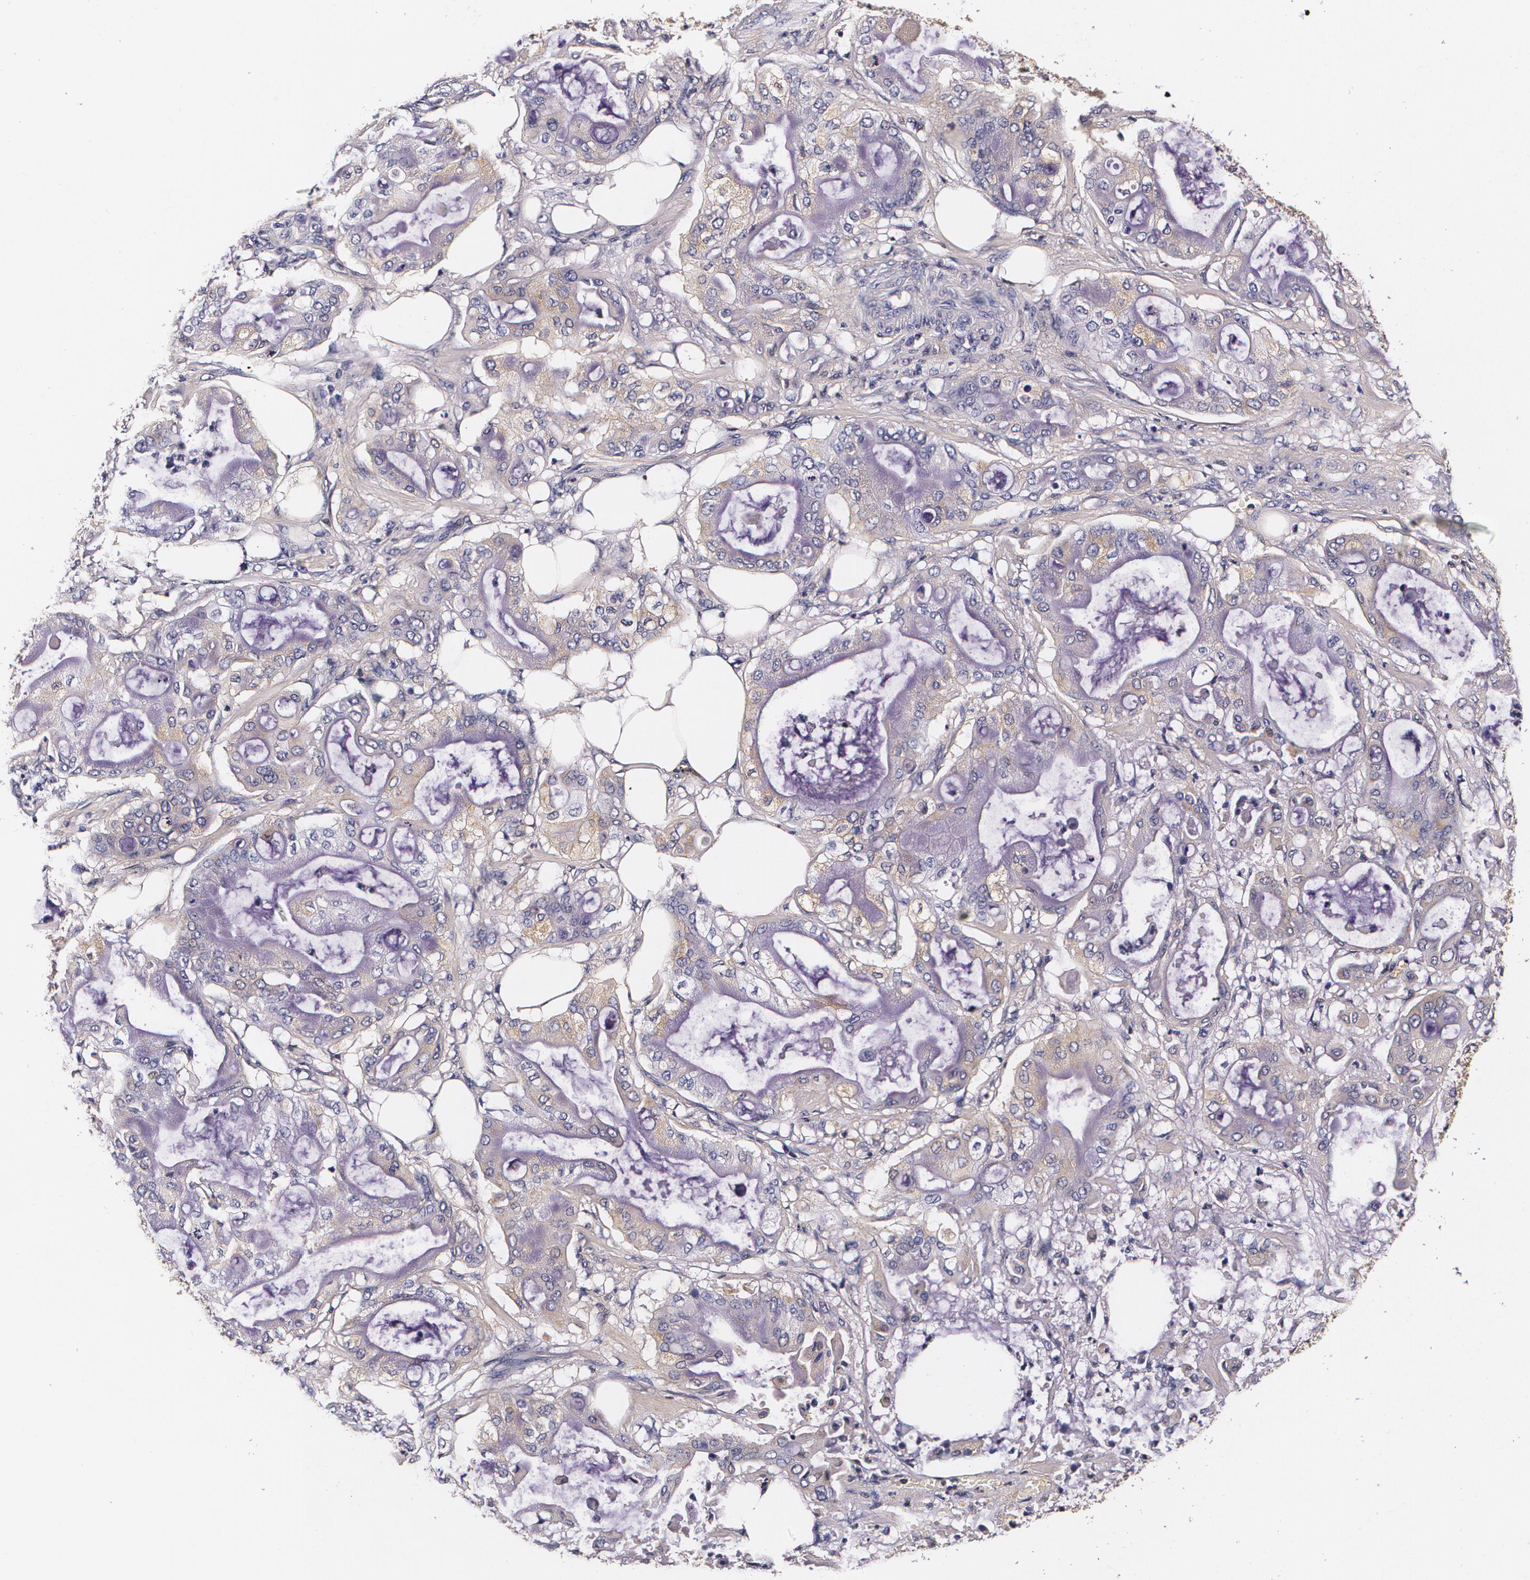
{"staining": {"intensity": "weak", "quantity": "25%-75%", "location": "cytoplasmic/membranous"}, "tissue": "pancreatic cancer", "cell_type": "Tumor cells", "image_type": "cancer", "snomed": [{"axis": "morphology", "description": "Adenocarcinoma, NOS"}, {"axis": "morphology", "description": "Adenocarcinoma, metastatic, NOS"}, {"axis": "topography", "description": "Lymph node"}, {"axis": "topography", "description": "Pancreas"}, {"axis": "topography", "description": "Duodenum"}], "caption": "IHC photomicrograph of human pancreatic adenocarcinoma stained for a protein (brown), which displays low levels of weak cytoplasmic/membranous staining in approximately 25%-75% of tumor cells.", "gene": "TTR", "patient": {"sex": "female", "age": 64}}